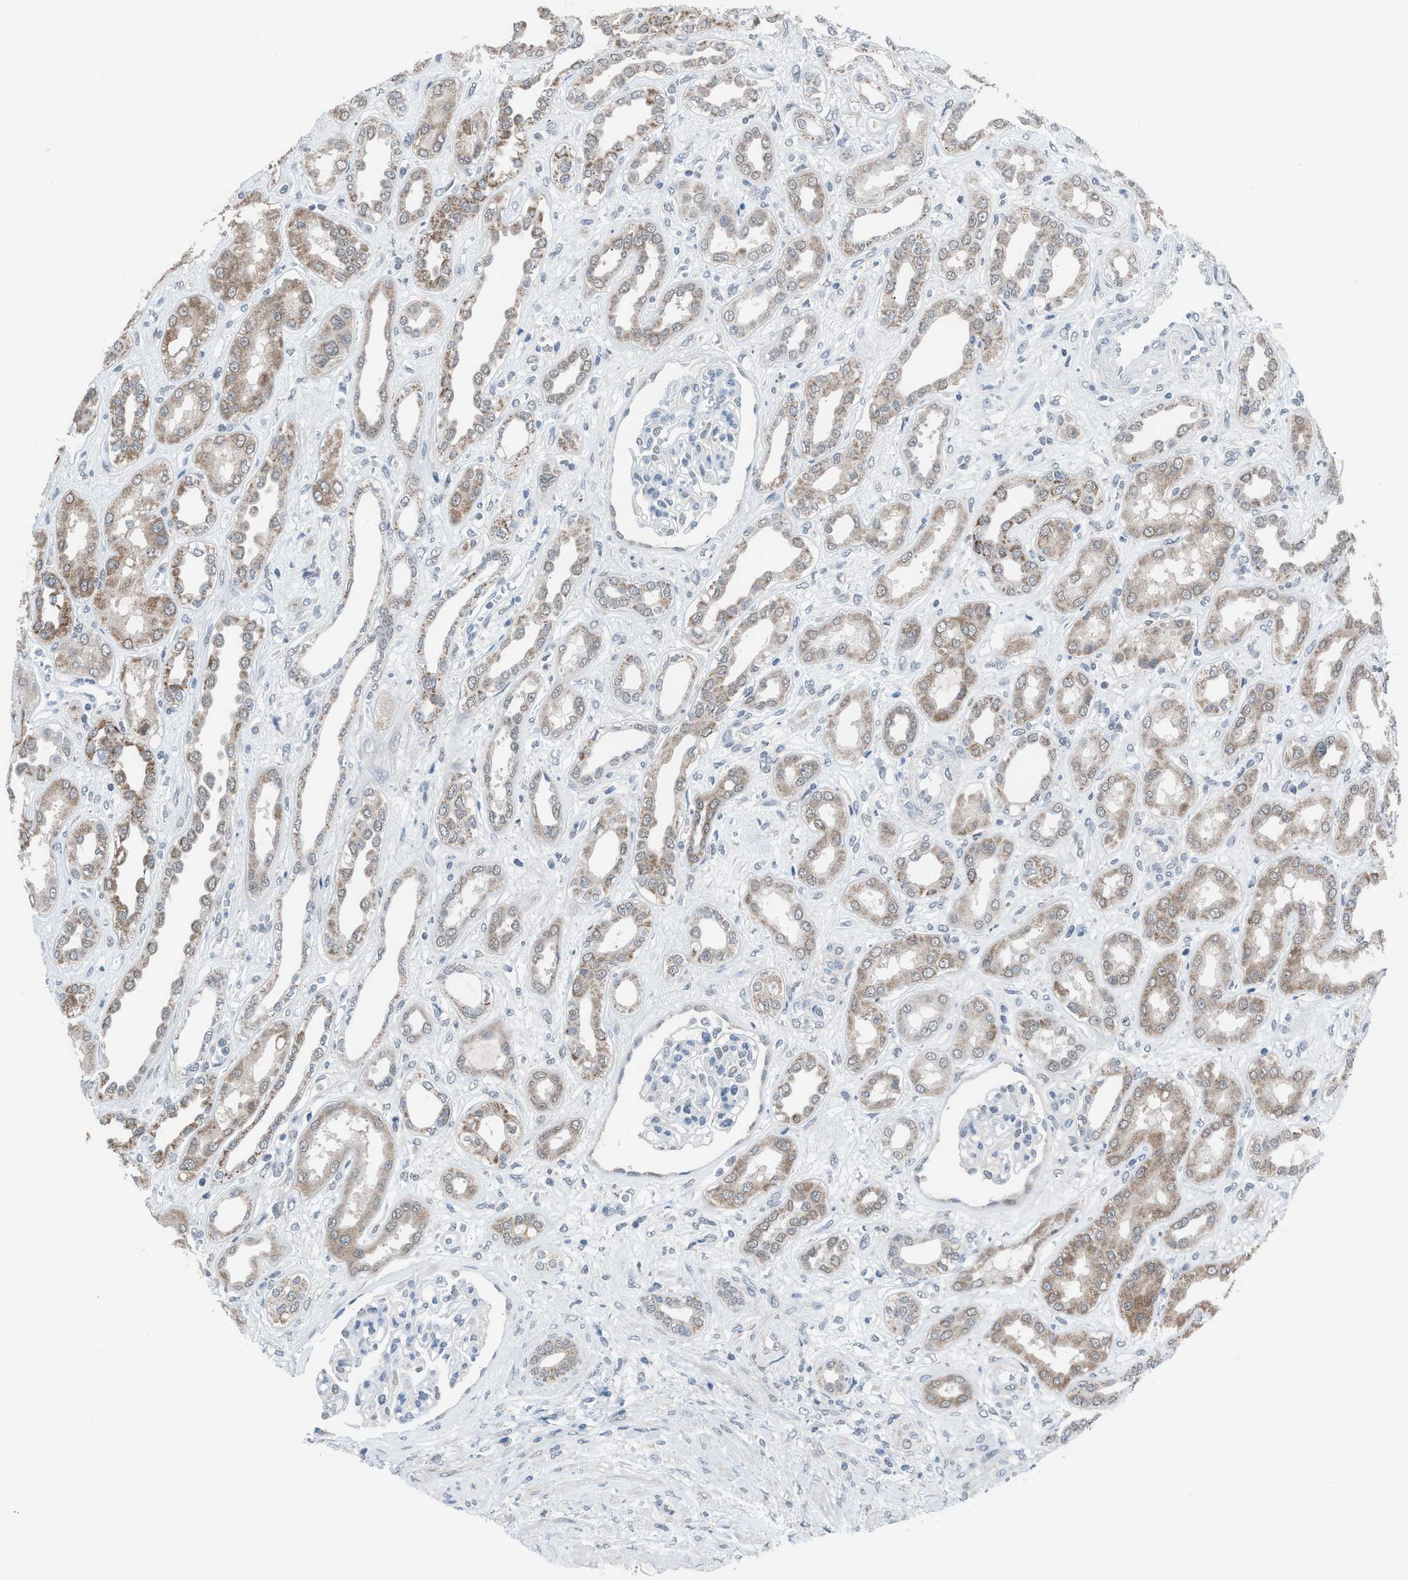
{"staining": {"intensity": "negative", "quantity": "none", "location": "none"}, "tissue": "kidney", "cell_type": "Cells in glomeruli", "image_type": "normal", "snomed": [{"axis": "morphology", "description": "Normal tissue, NOS"}, {"axis": "topography", "description": "Kidney"}], "caption": "High power microscopy histopathology image of an IHC photomicrograph of normal kidney, revealing no significant staining in cells in glomeruli.", "gene": "ANAPC11", "patient": {"sex": "male", "age": 59}}